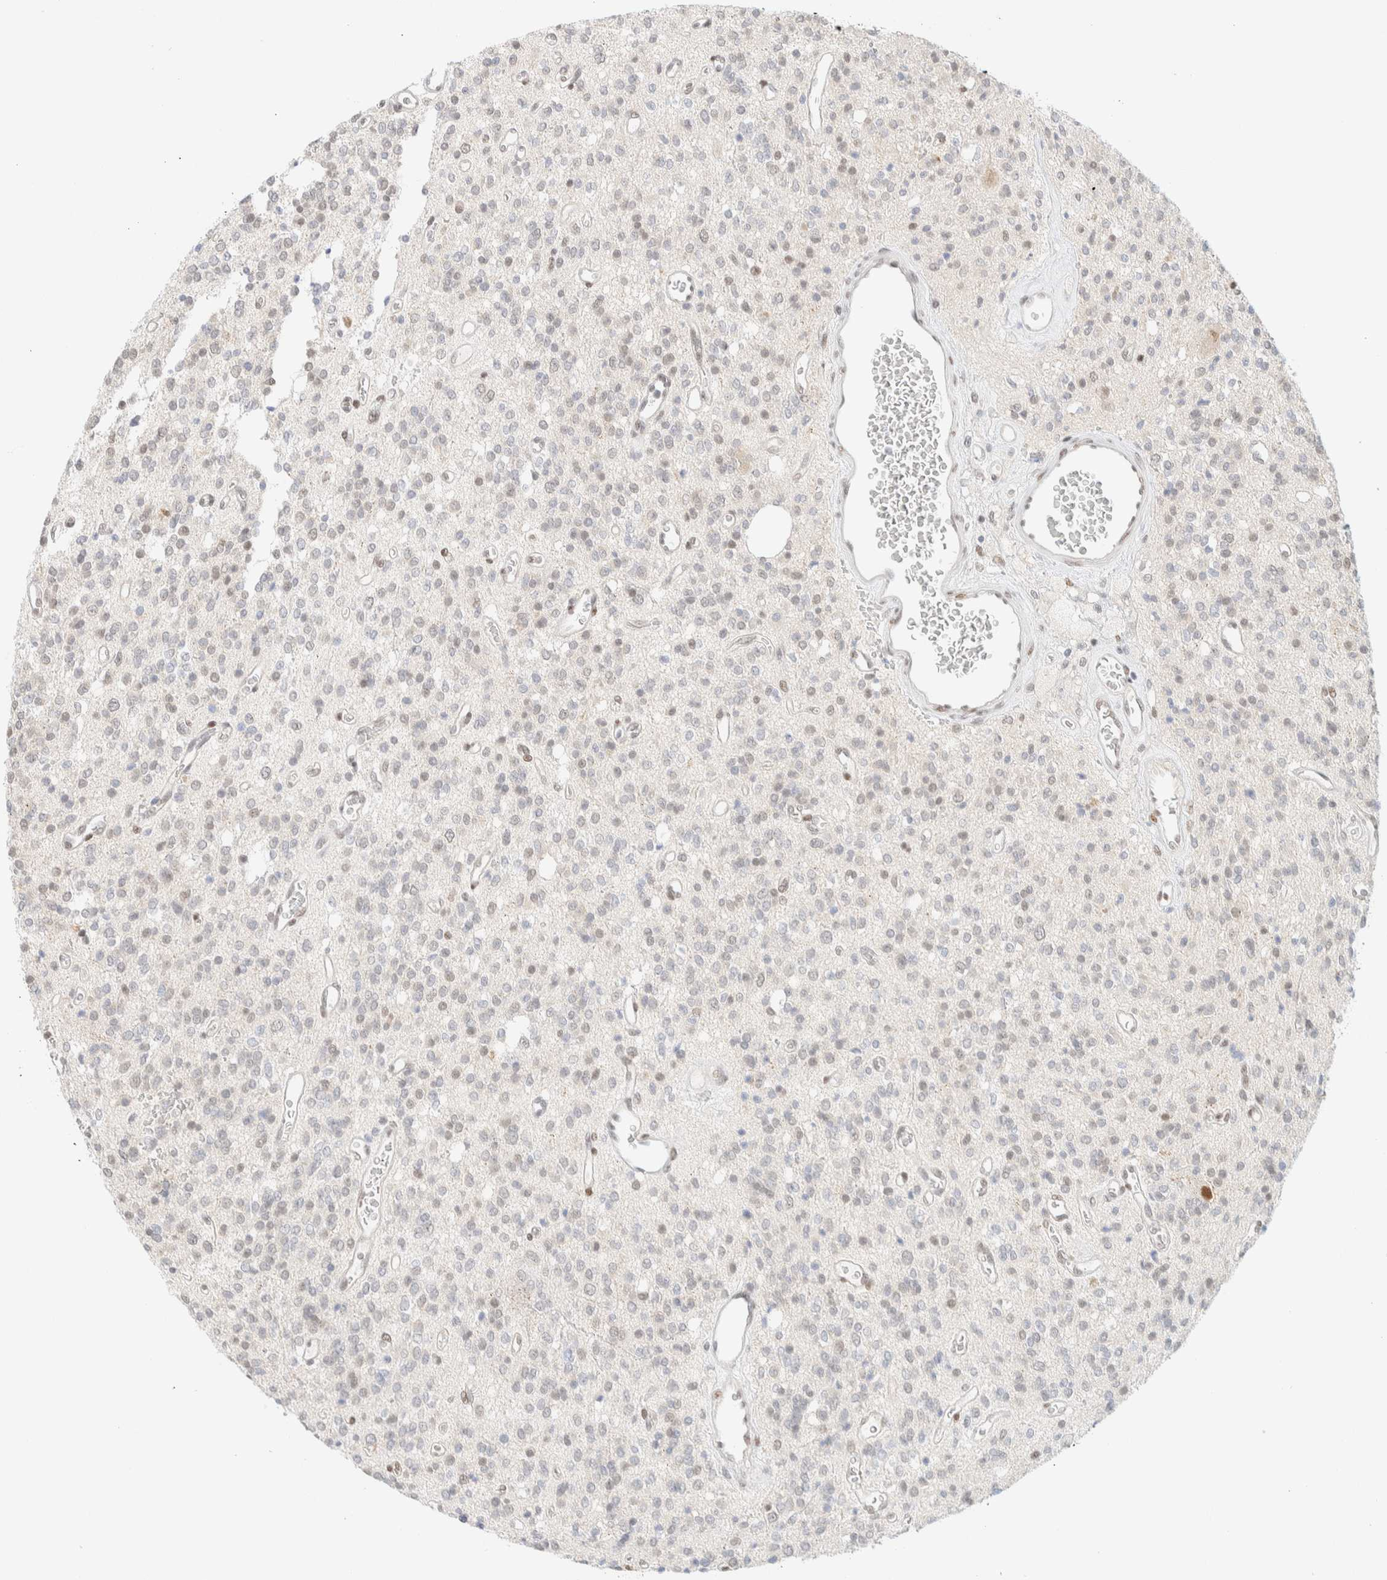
{"staining": {"intensity": "weak", "quantity": "<25%", "location": "nuclear"}, "tissue": "glioma", "cell_type": "Tumor cells", "image_type": "cancer", "snomed": [{"axis": "morphology", "description": "Glioma, malignant, High grade"}, {"axis": "topography", "description": "Brain"}], "caption": "Immunohistochemical staining of human glioma shows no significant expression in tumor cells.", "gene": "PYGO2", "patient": {"sex": "male", "age": 34}}